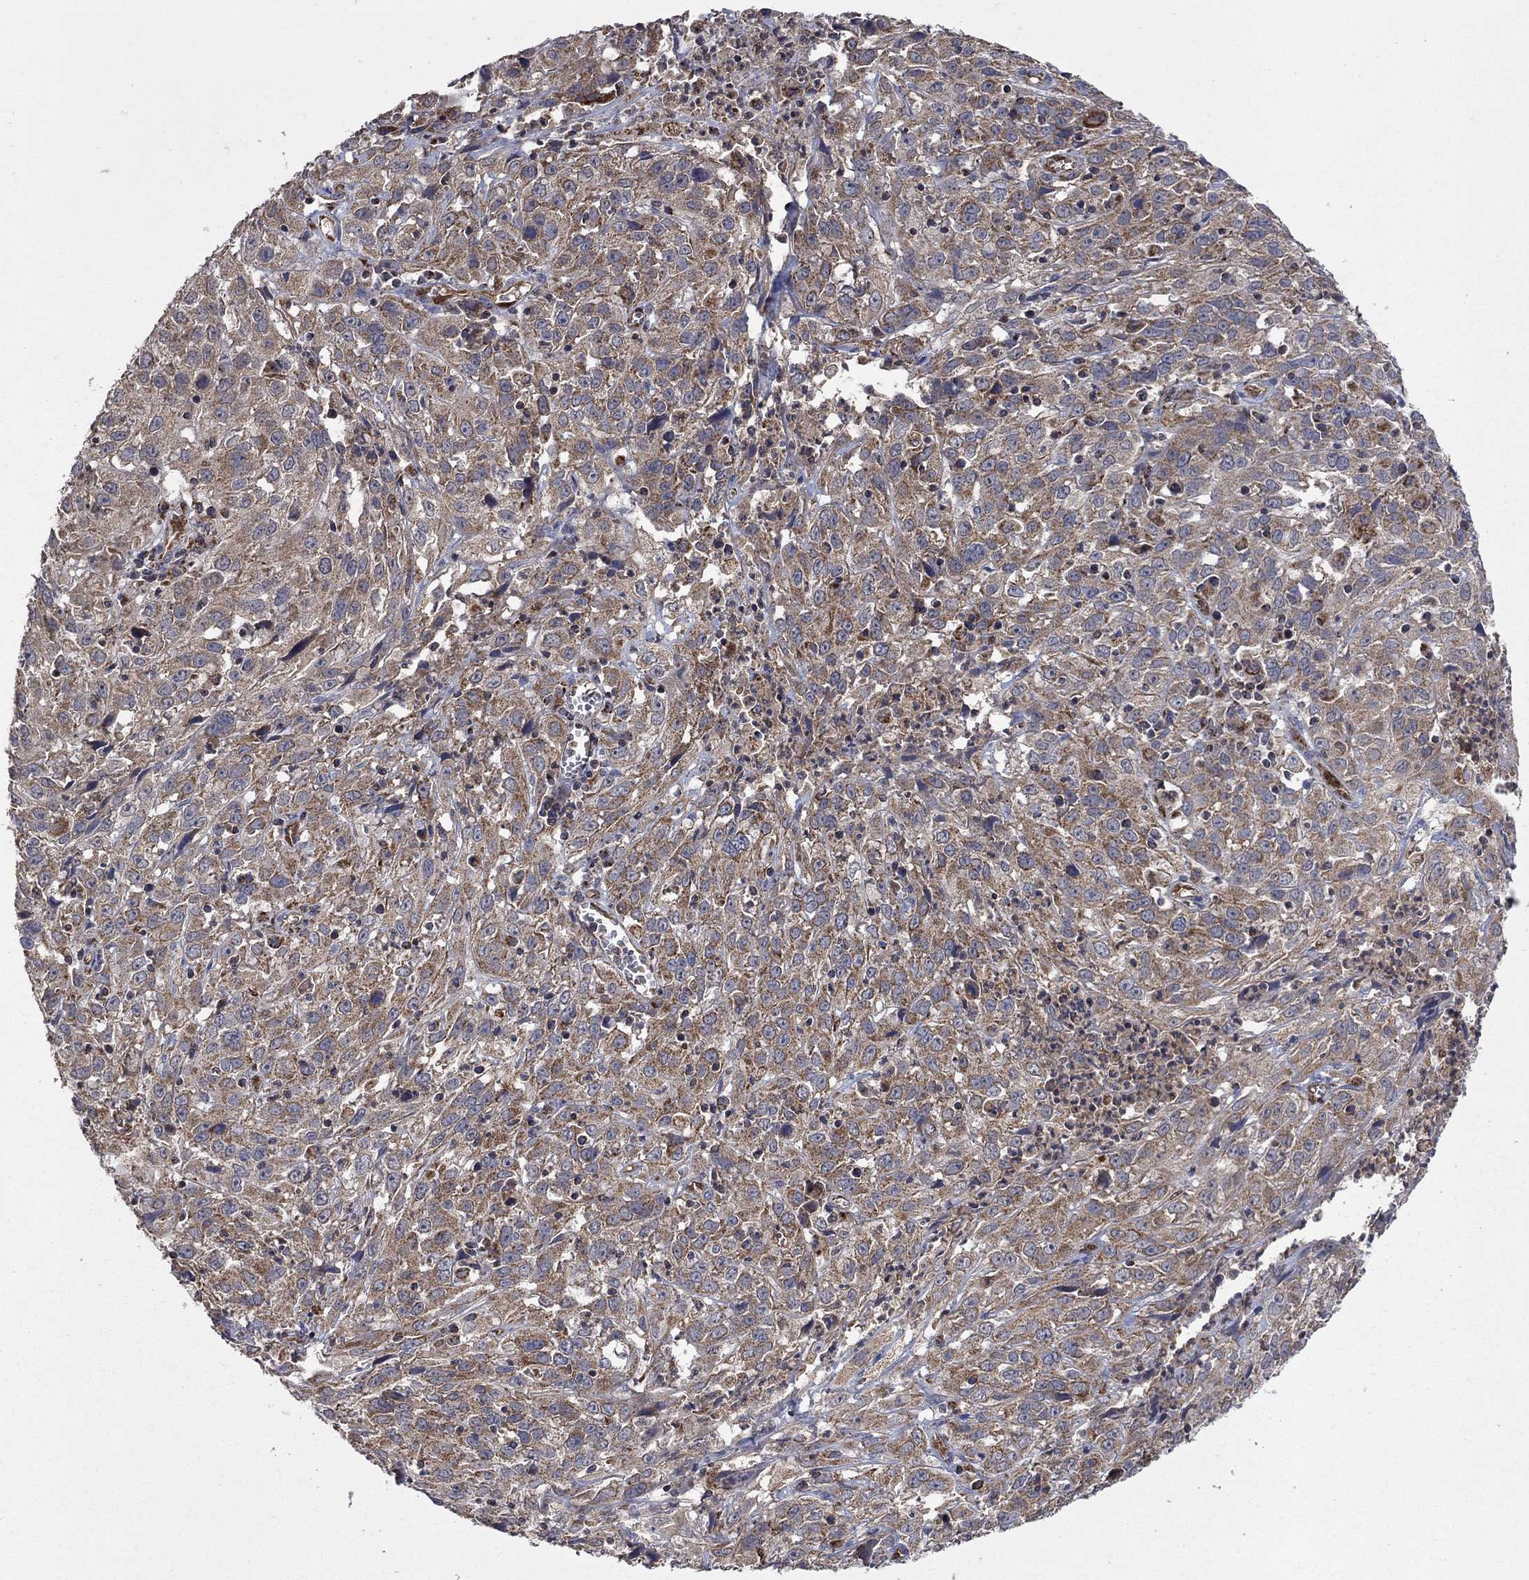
{"staining": {"intensity": "moderate", "quantity": "25%-75%", "location": "cytoplasmic/membranous"}, "tissue": "cervical cancer", "cell_type": "Tumor cells", "image_type": "cancer", "snomed": [{"axis": "morphology", "description": "Squamous cell carcinoma, NOS"}, {"axis": "topography", "description": "Cervix"}], "caption": "Immunohistochemical staining of human cervical squamous cell carcinoma displays moderate cytoplasmic/membranous protein positivity in approximately 25%-75% of tumor cells.", "gene": "DPH1", "patient": {"sex": "female", "age": 32}}